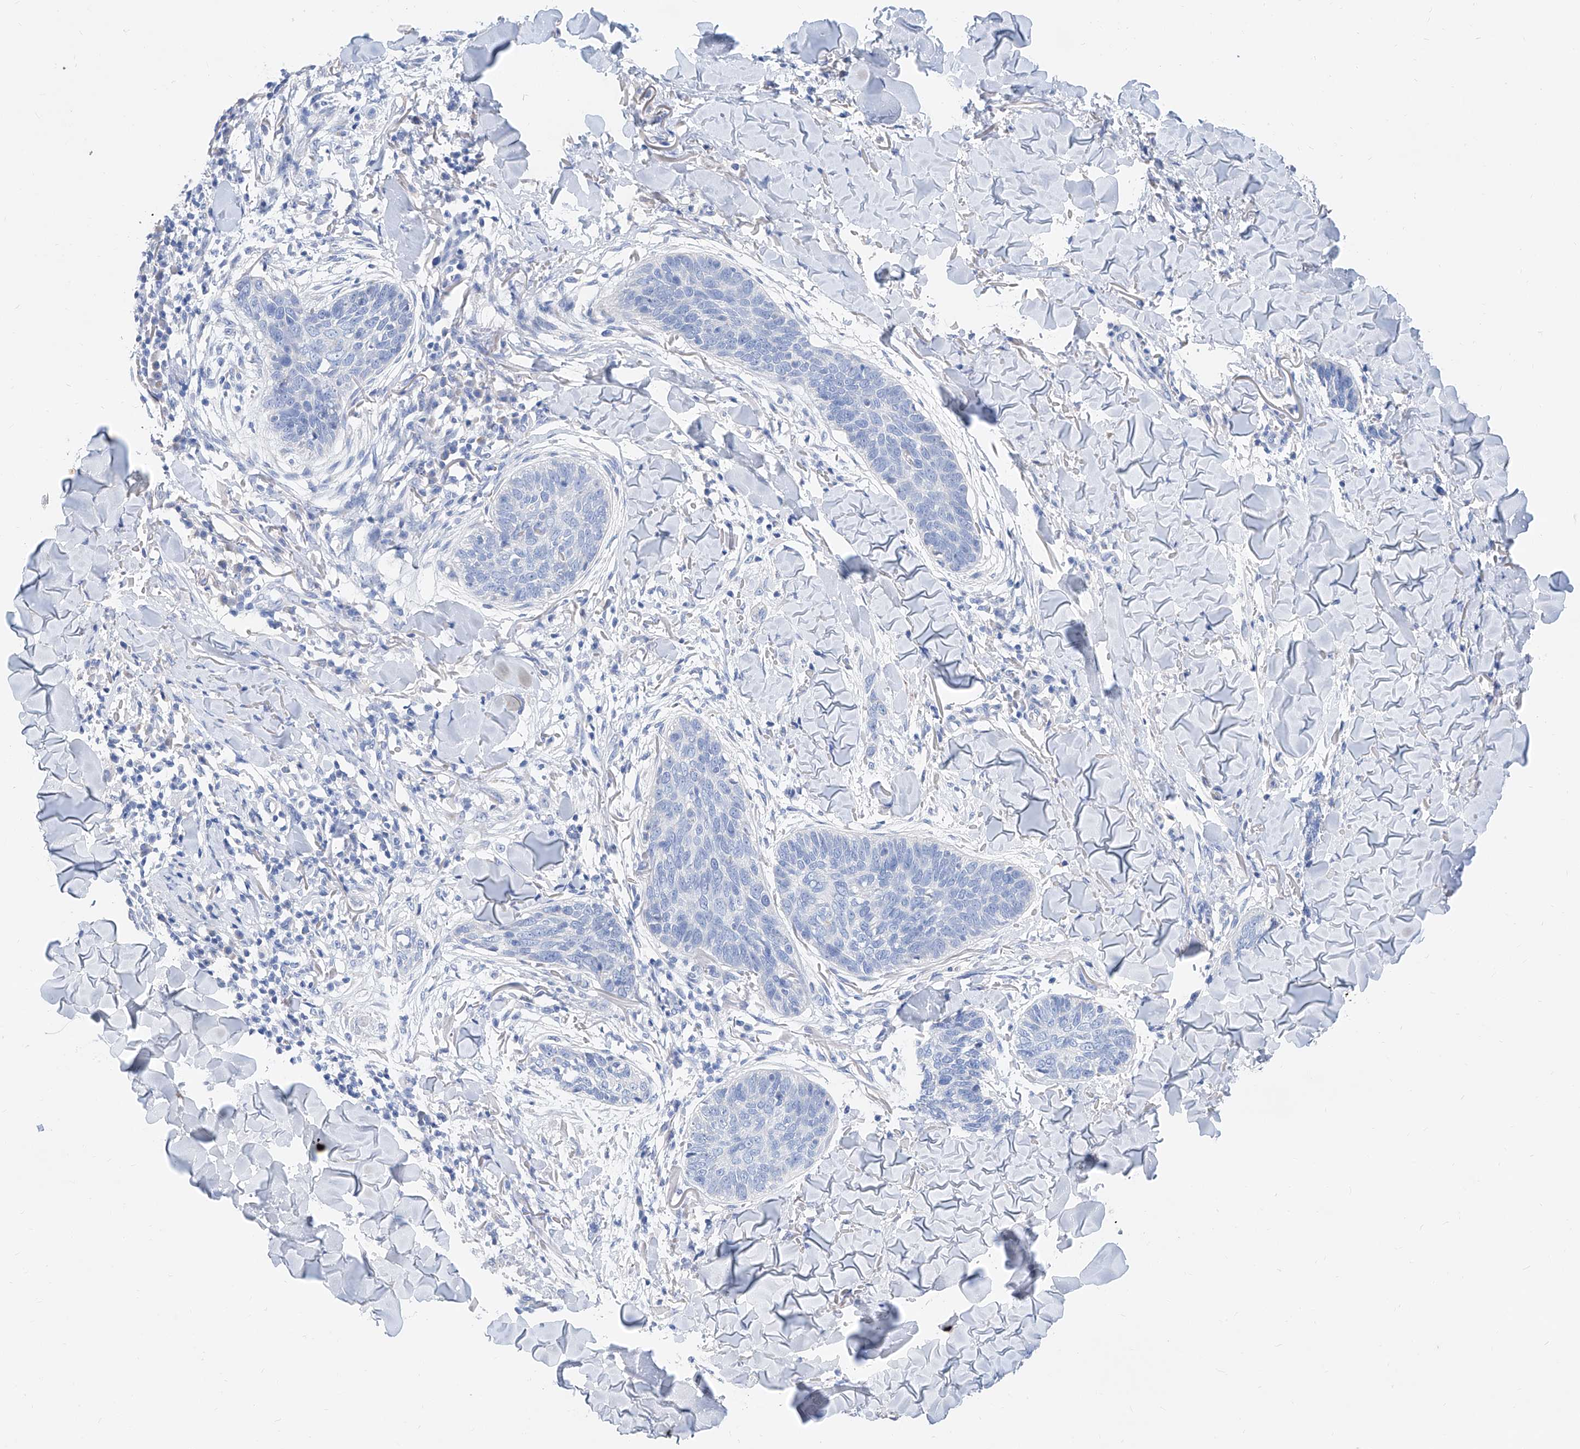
{"staining": {"intensity": "negative", "quantity": "none", "location": "none"}, "tissue": "skin cancer", "cell_type": "Tumor cells", "image_type": "cancer", "snomed": [{"axis": "morphology", "description": "Basal cell carcinoma"}, {"axis": "topography", "description": "Skin"}], "caption": "An immunohistochemistry micrograph of basal cell carcinoma (skin) is shown. There is no staining in tumor cells of basal cell carcinoma (skin).", "gene": "SLC25A29", "patient": {"sex": "male", "age": 85}}